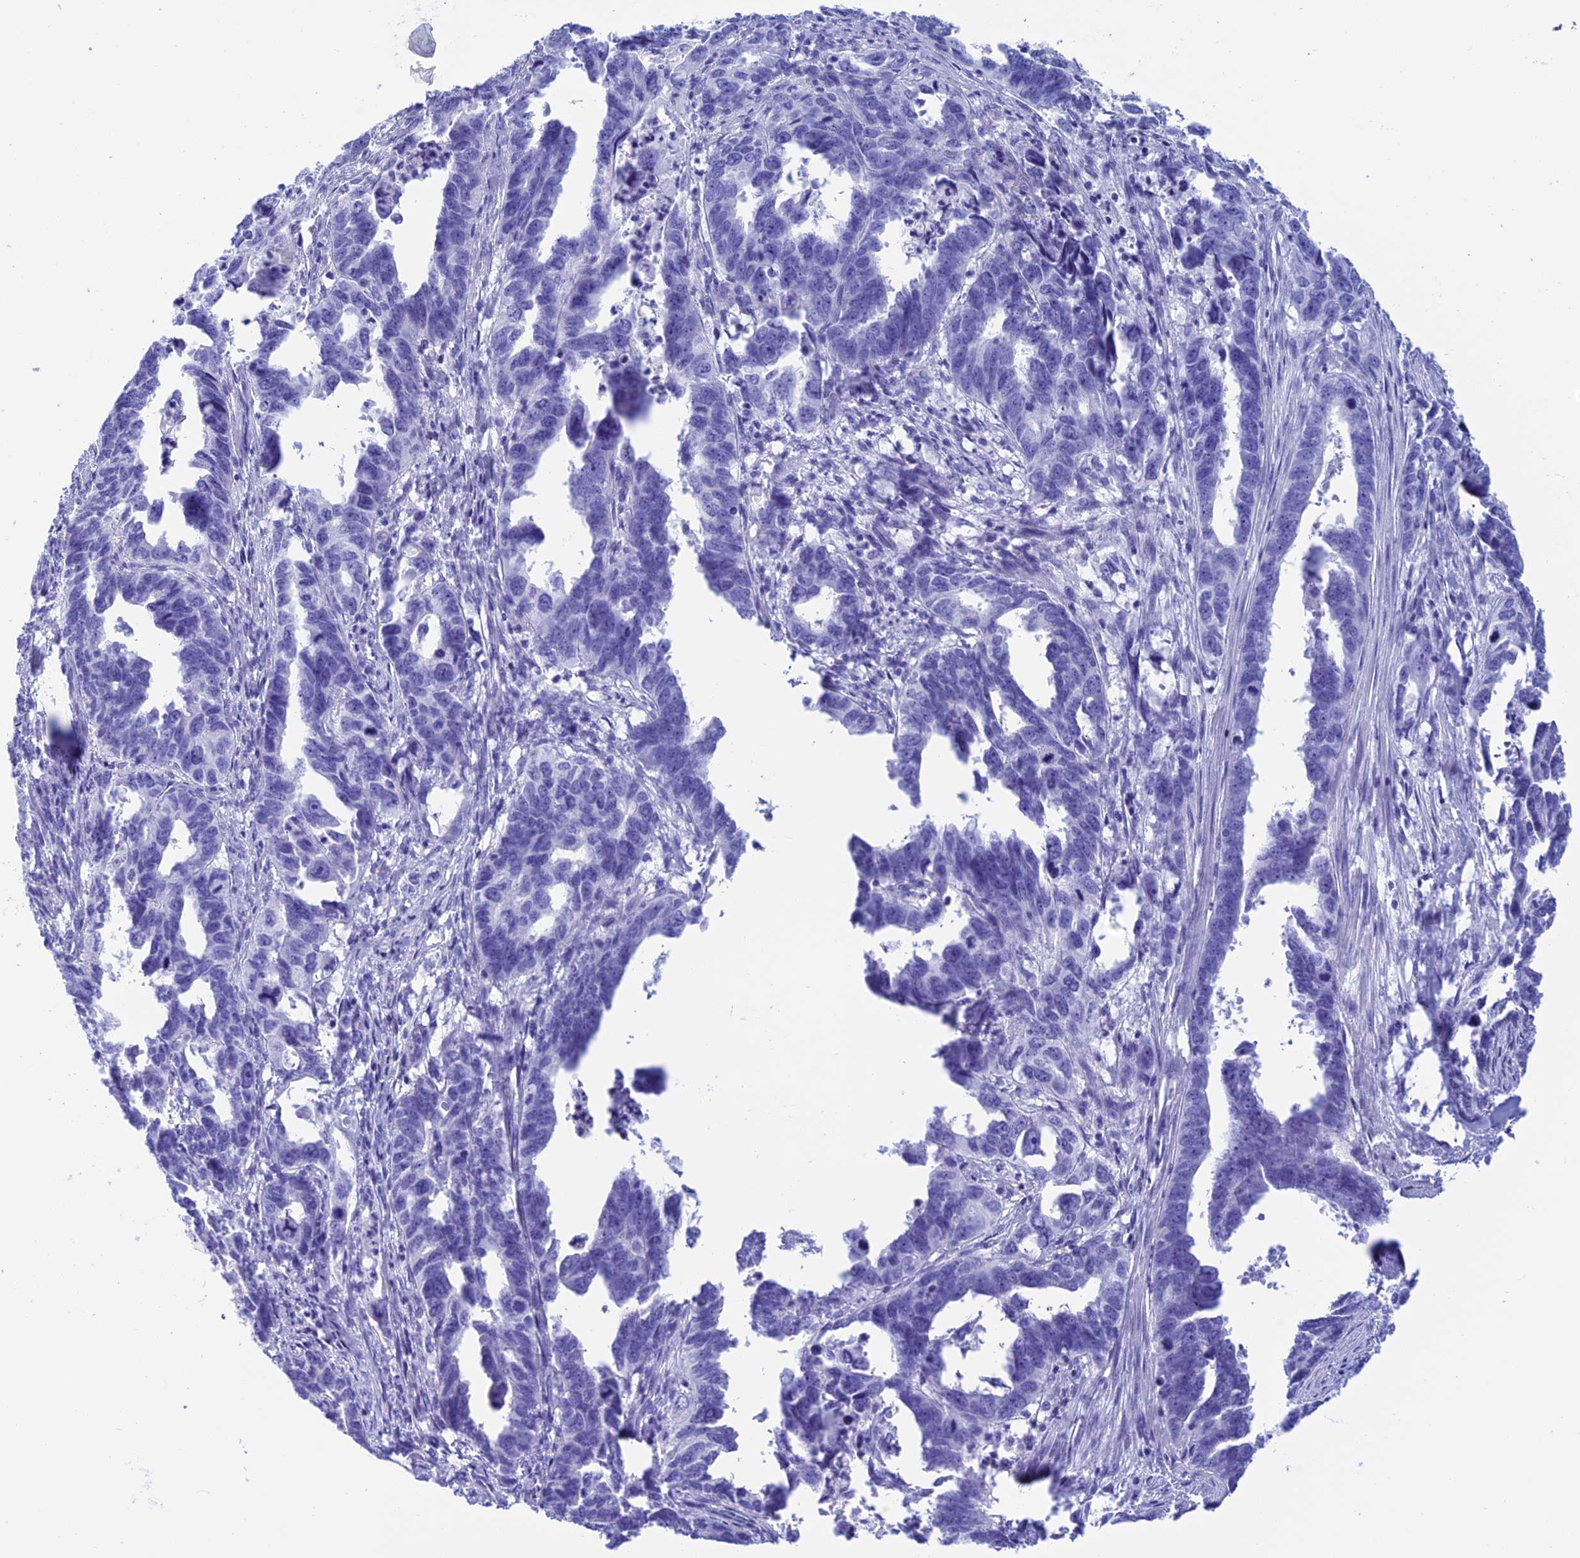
{"staining": {"intensity": "negative", "quantity": "none", "location": "none"}, "tissue": "endometrial cancer", "cell_type": "Tumor cells", "image_type": "cancer", "snomed": [{"axis": "morphology", "description": "Adenocarcinoma, NOS"}, {"axis": "topography", "description": "Endometrium"}], "caption": "A histopathology image of human endometrial cancer is negative for staining in tumor cells.", "gene": "NXPE4", "patient": {"sex": "female", "age": 65}}